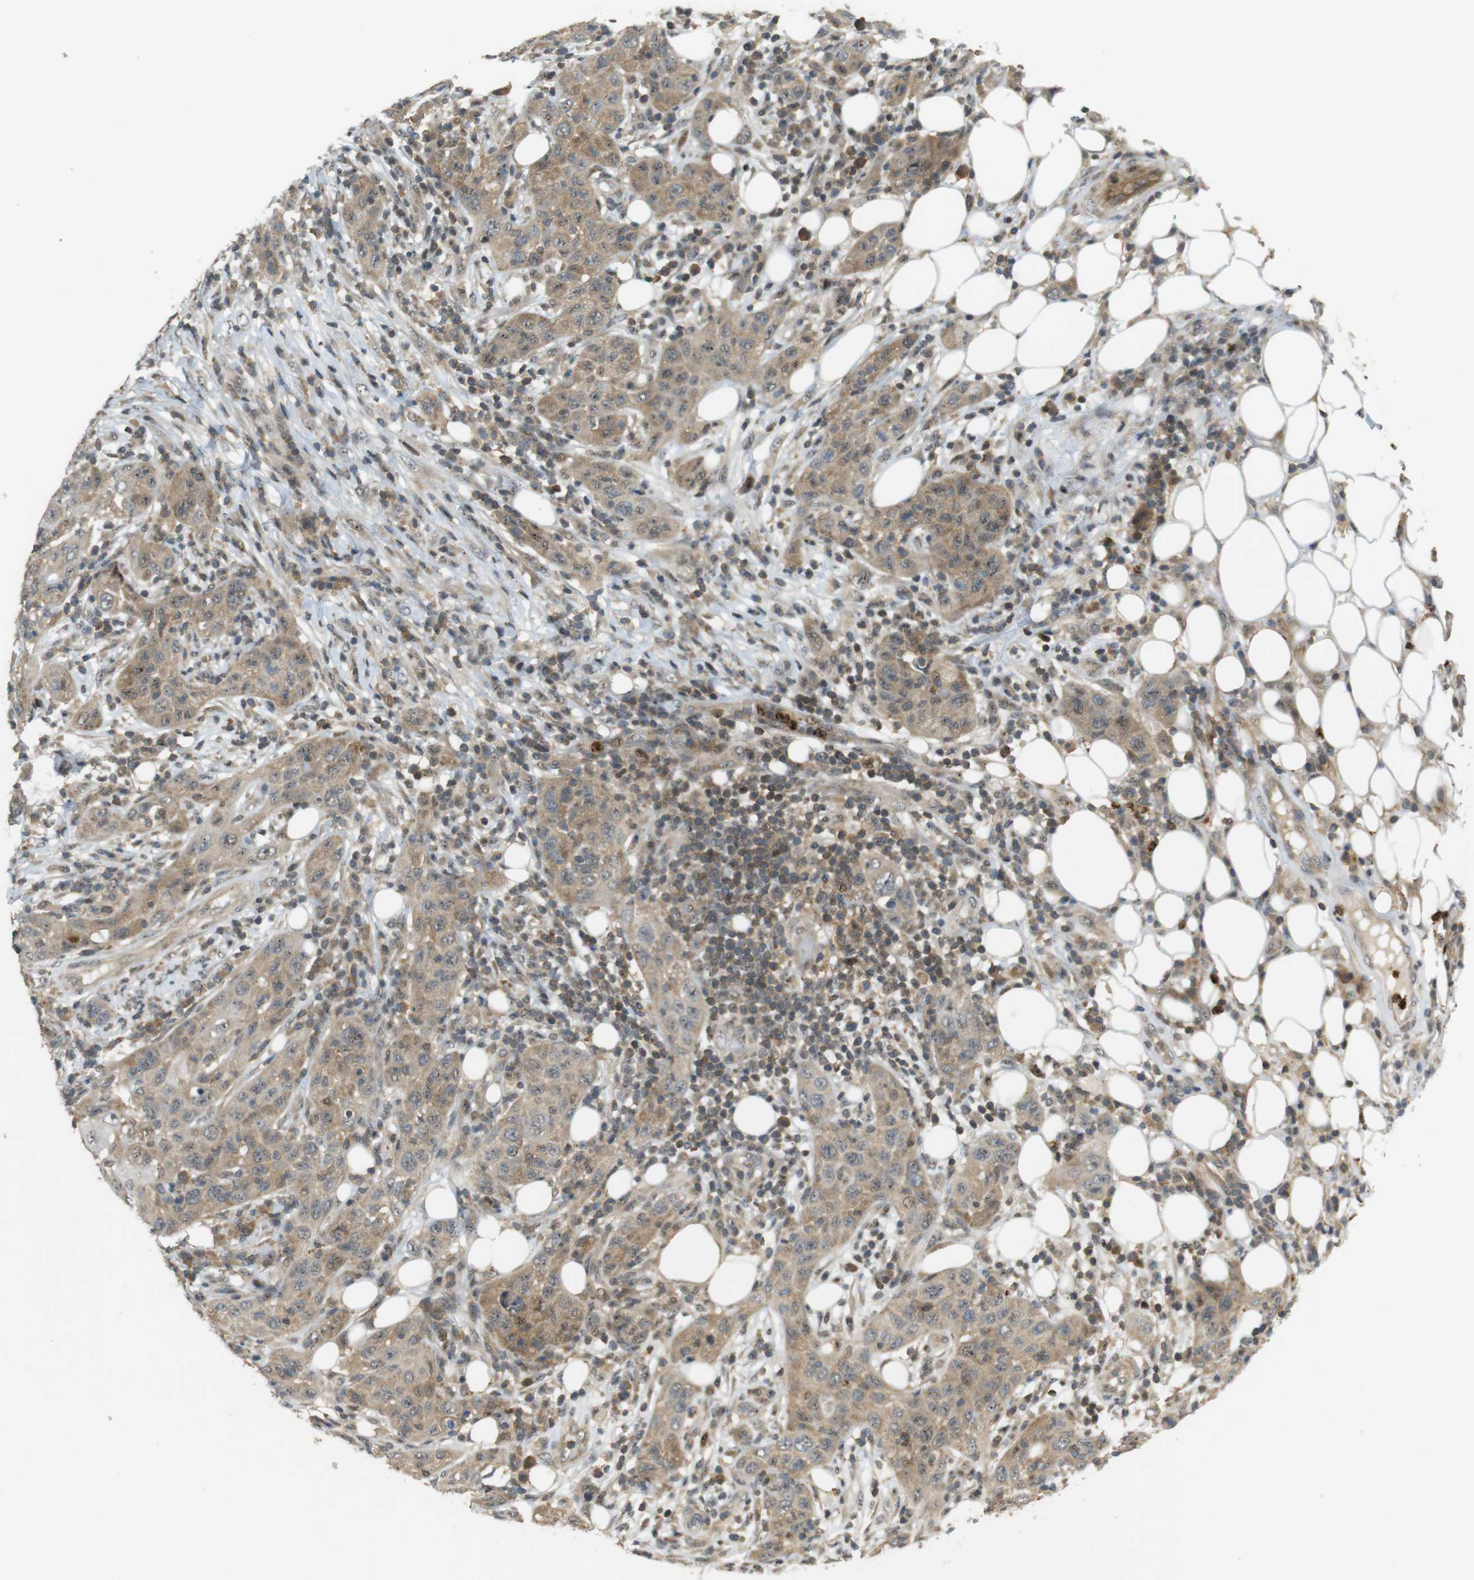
{"staining": {"intensity": "moderate", "quantity": ">75%", "location": "cytoplasmic/membranous,nuclear"}, "tissue": "skin cancer", "cell_type": "Tumor cells", "image_type": "cancer", "snomed": [{"axis": "morphology", "description": "Squamous cell carcinoma, NOS"}, {"axis": "topography", "description": "Skin"}], "caption": "A brown stain highlights moderate cytoplasmic/membranous and nuclear expression of a protein in human skin cancer (squamous cell carcinoma) tumor cells. (DAB (3,3'-diaminobenzidine) IHC with brightfield microscopy, high magnification).", "gene": "TMX3", "patient": {"sex": "female", "age": 88}}